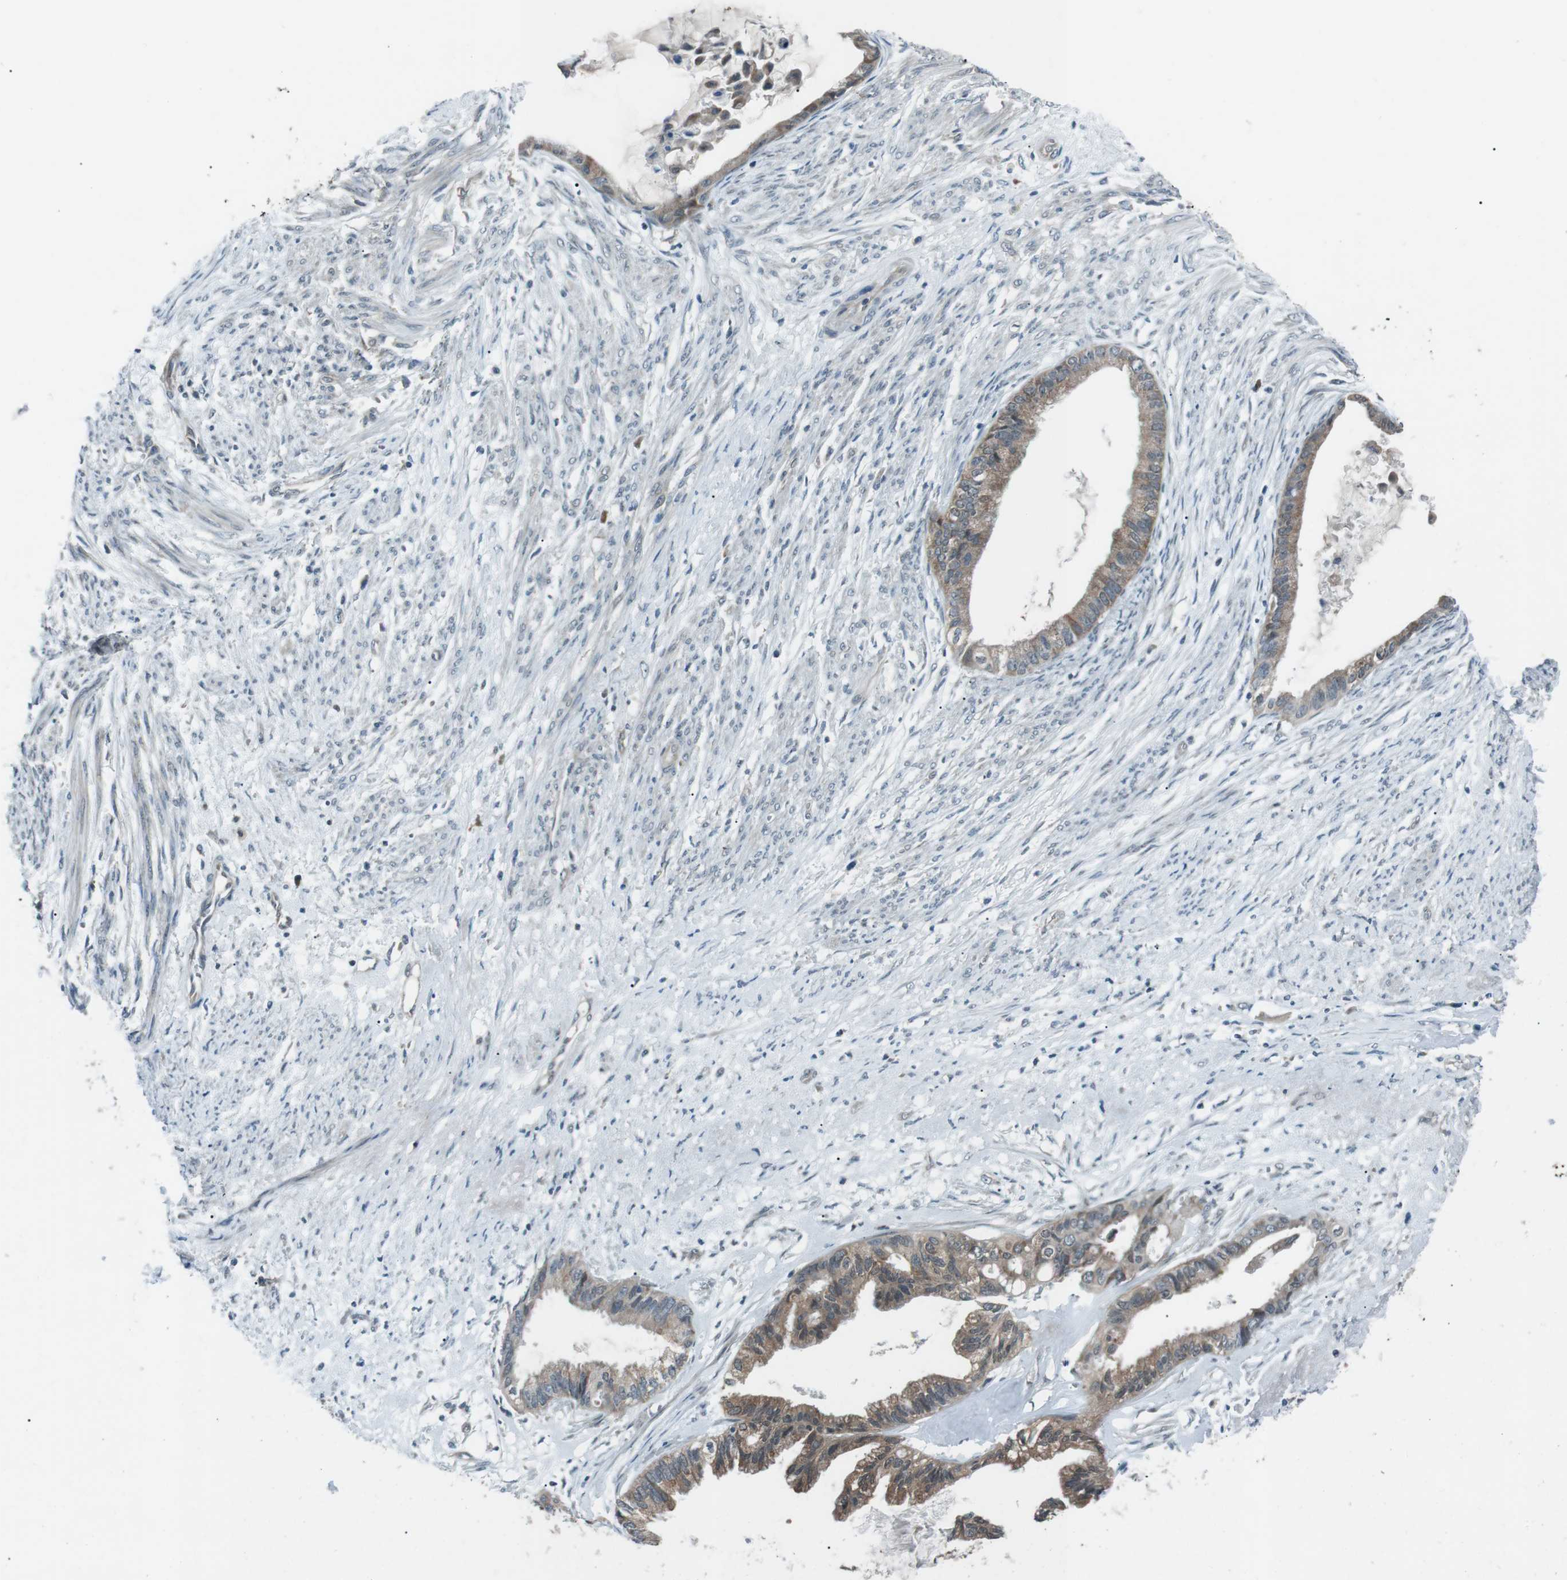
{"staining": {"intensity": "moderate", "quantity": ">75%", "location": "cytoplasmic/membranous"}, "tissue": "cervical cancer", "cell_type": "Tumor cells", "image_type": "cancer", "snomed": [{"axis": "morphology", "description": "Normal tissue, NOS"}, {"axis": "morphology", "description": "Adenocarcinoma, NOS"}, {"axis": "topography", "description": "Cervix"}, {"axis": "topography", "description": "Endometrium"}], "caption": "Immunohistochemical staining of cervical cancer (adenocarcinoma) shows moderate cytoplasmic/membranous protein expression in about >75% of tumor cells.", "gene": "LRIG2", "patient": {"sex": "female", "age": 86}}